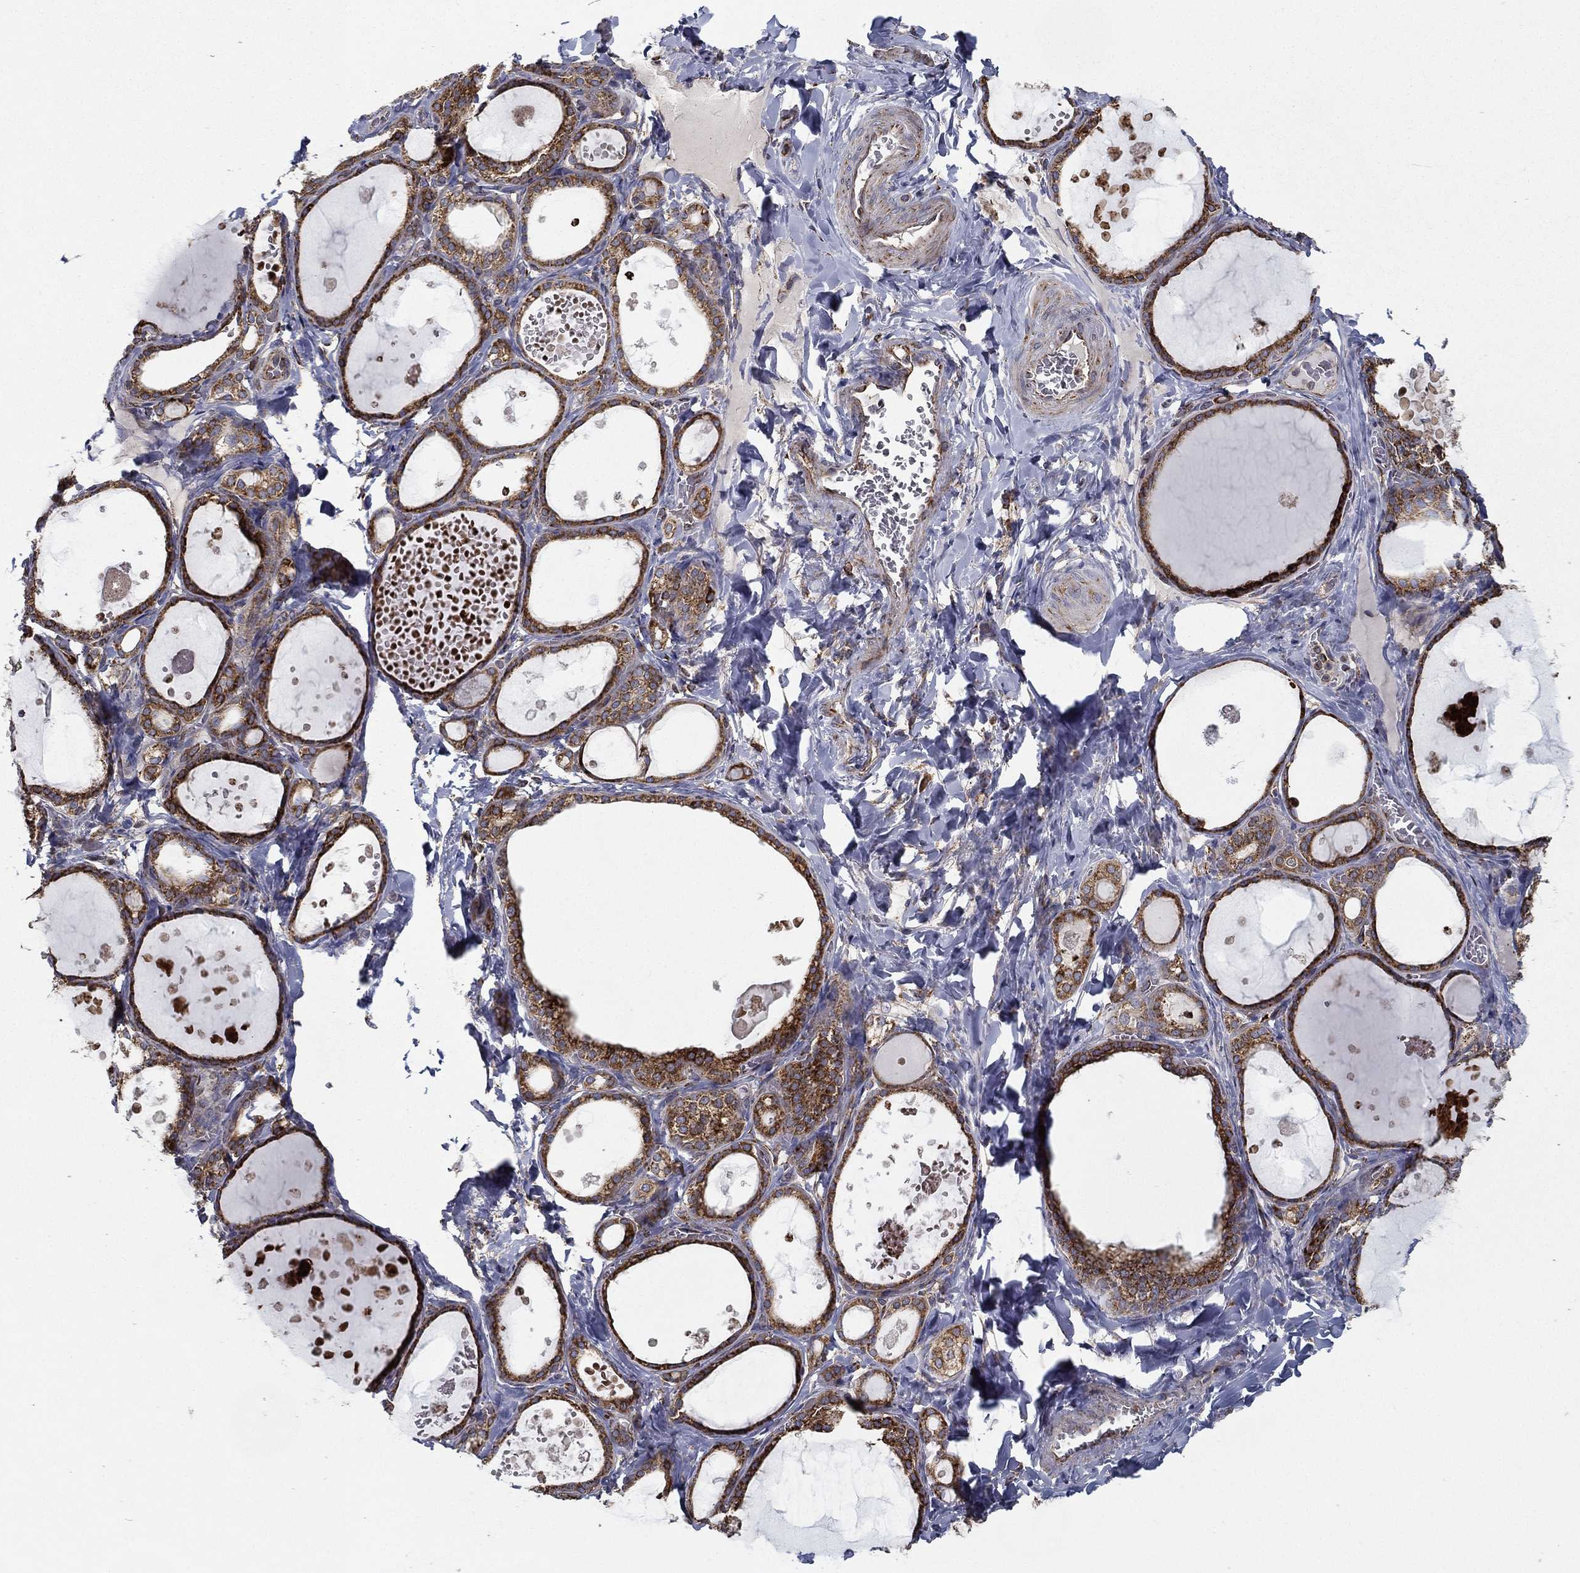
{"staining": {"intensity": "strong", "quantity": ">75%", "location": "cytoplasmic/membranous"}, "tissue": "thyroid gland", "cell_type": "Glandular cells", "image_type": "normal", "snomed": [{"axis": "morphology", "description": "Normal tissue, NOS"}, {"axis": "topography", "description": "Thyroid gland"}], "caption": "Brown immunohistochemical staining in normal human thyroid gland exhibits strong cytoplasmic/membranous expression in approximately >75% of glandular cells. The staining is performed using DAB (3,3'-diaminobenzidine) brown chromogen to label protein expression. The nuclei are counter-stained blue using hematoxylin.", "gene": "MT", "patient": {"sex": "female", "age": 56}}